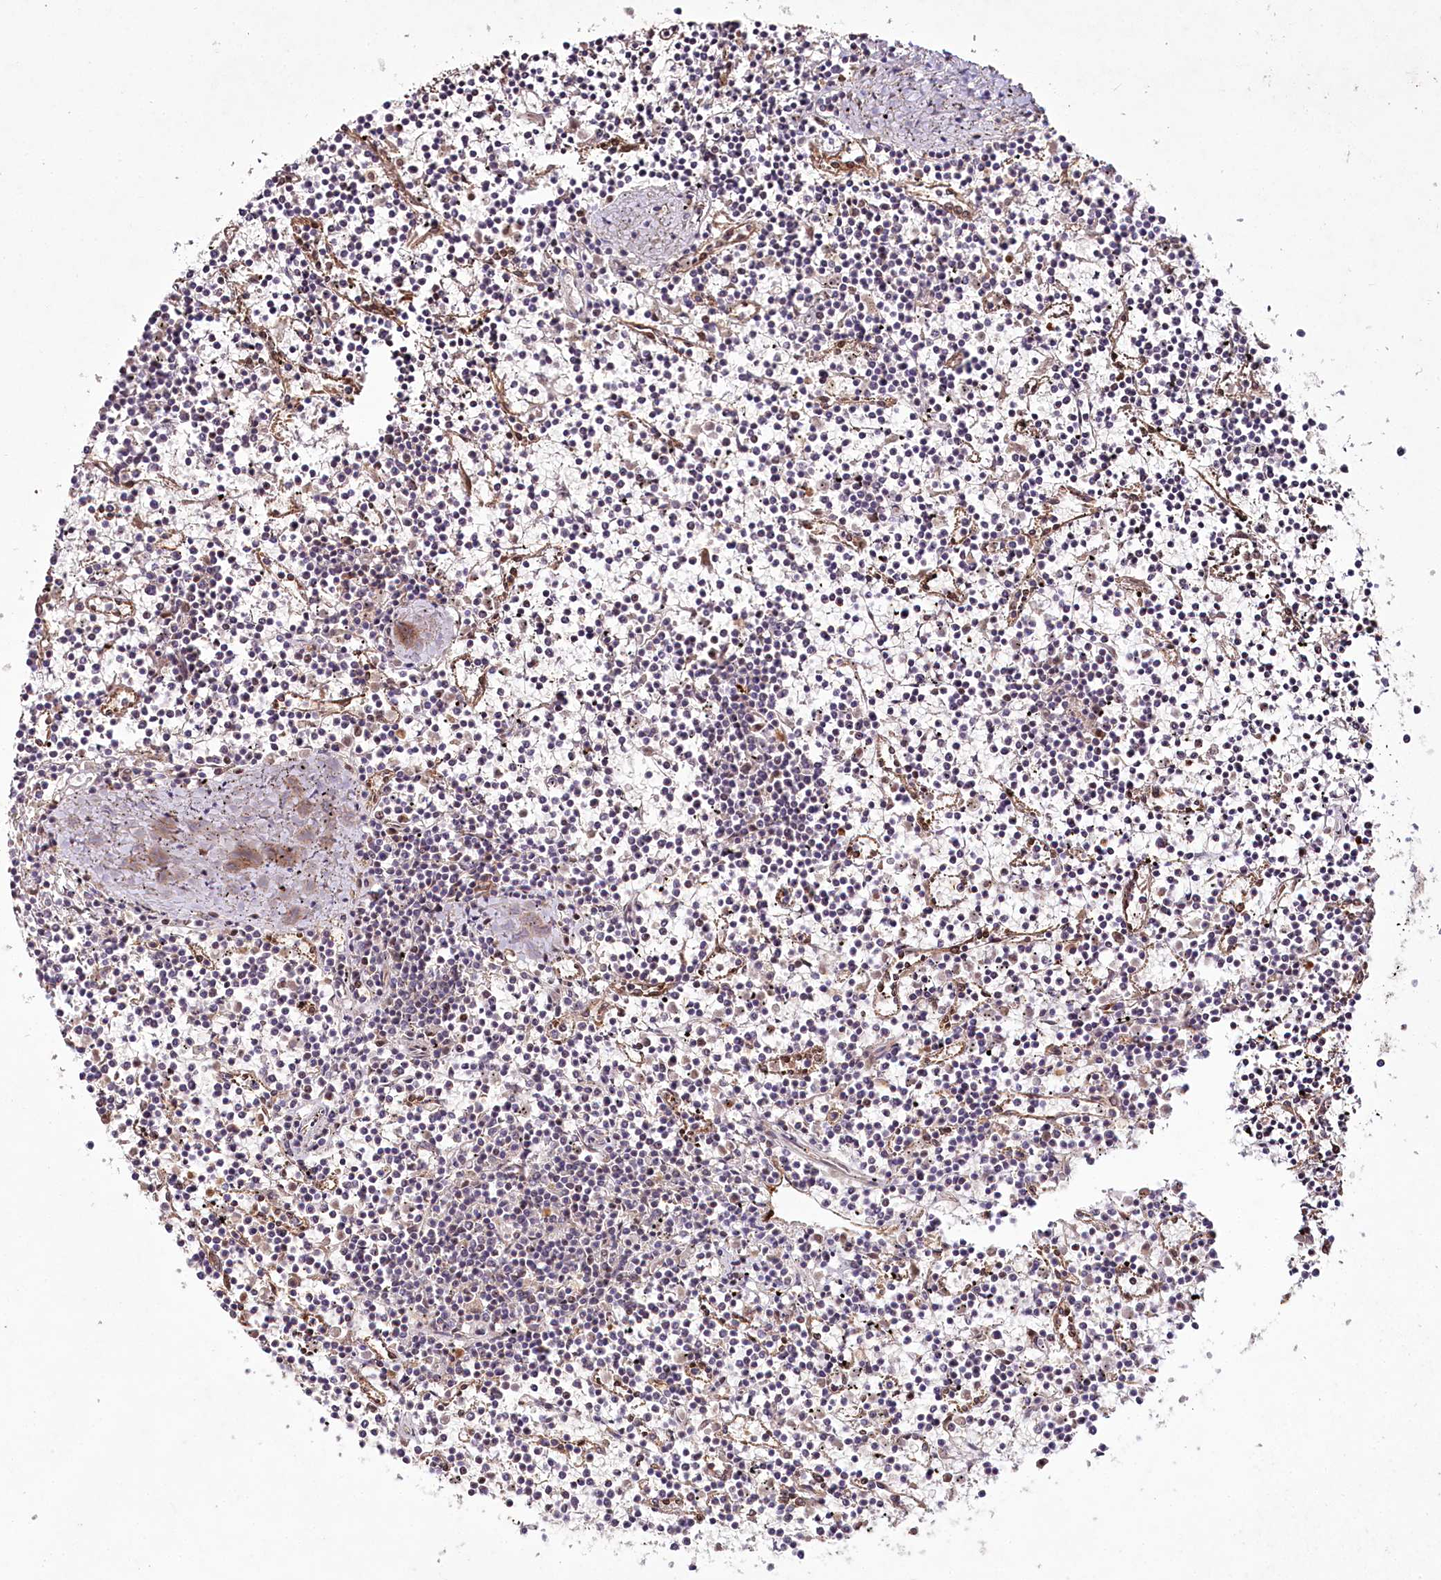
{"staining": {"intensity": "negative", "quantity": "none", "location": "none"}, "tissue": "lymphoma", "cell_type": "Tumor cells", "image_type": "cancer", "snomed": [{"axis": "morphology", "description": "Malignant lymphoma, non-Hodgkin's type, Low grade"}, {"axis": "topography", "description": "Spleen"}], "caption": "Tumor cells show no significant staining in malignant lymphoma, non-Hodgkin's type (low-grade).", "gene": "ALKBH8", "patient": {"sex": "female", "age": 19}}